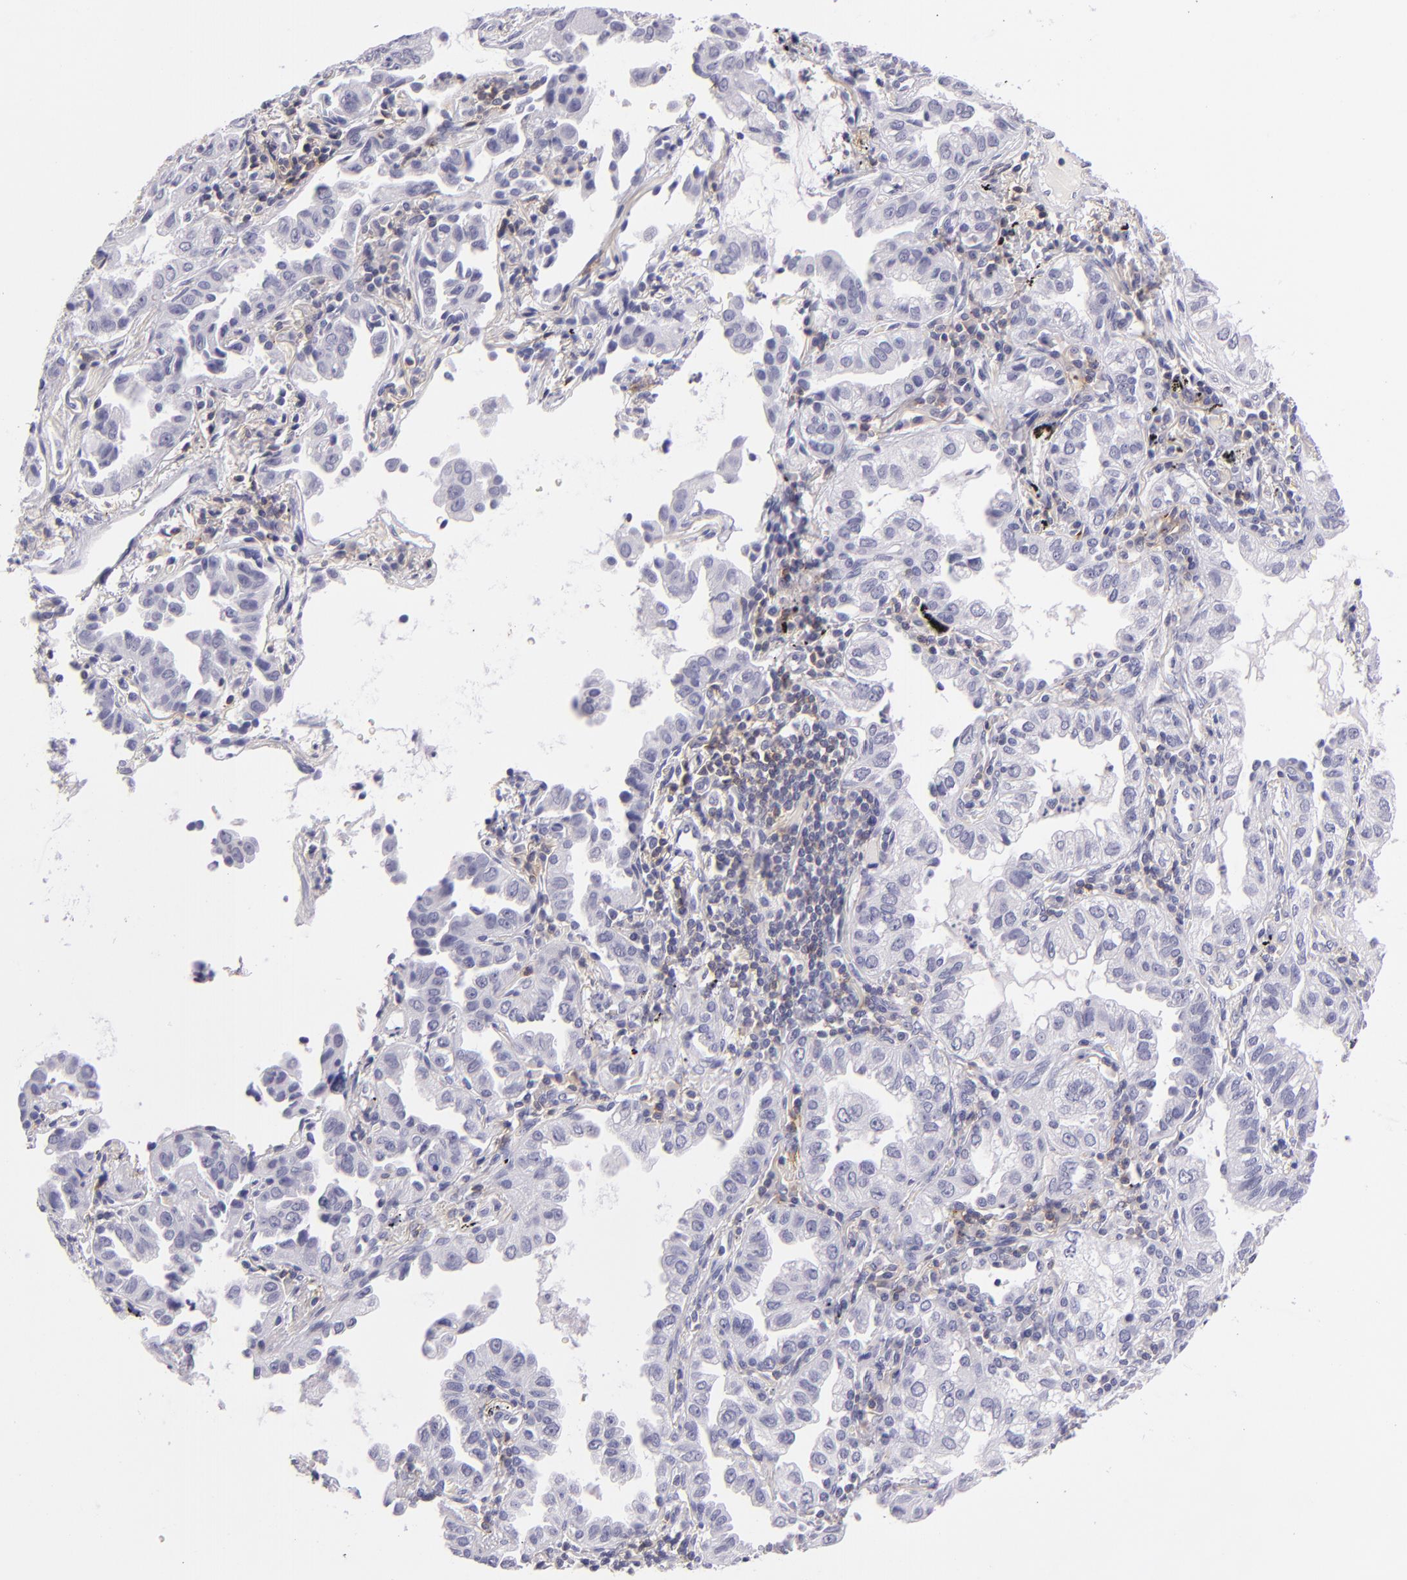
{"staining": {"intensity": "negative", "quantity": "none", "location": "none"}, "tissue": "lung cancer", "cell_type": "Tumor cells", "image_type": "cancer", "snomed": [{"axis": "morphology", "description": "Adenocarcinoma, NOS"}, {"axis": "topography", "description": "Lung"}], "caption": "Lung cancer (adenocarcinoma) was stained to show a protein in brown. There is no significant staining in tumor cells.", "gene": "CD48", "patient": {"sex": "female", "age": 50}}